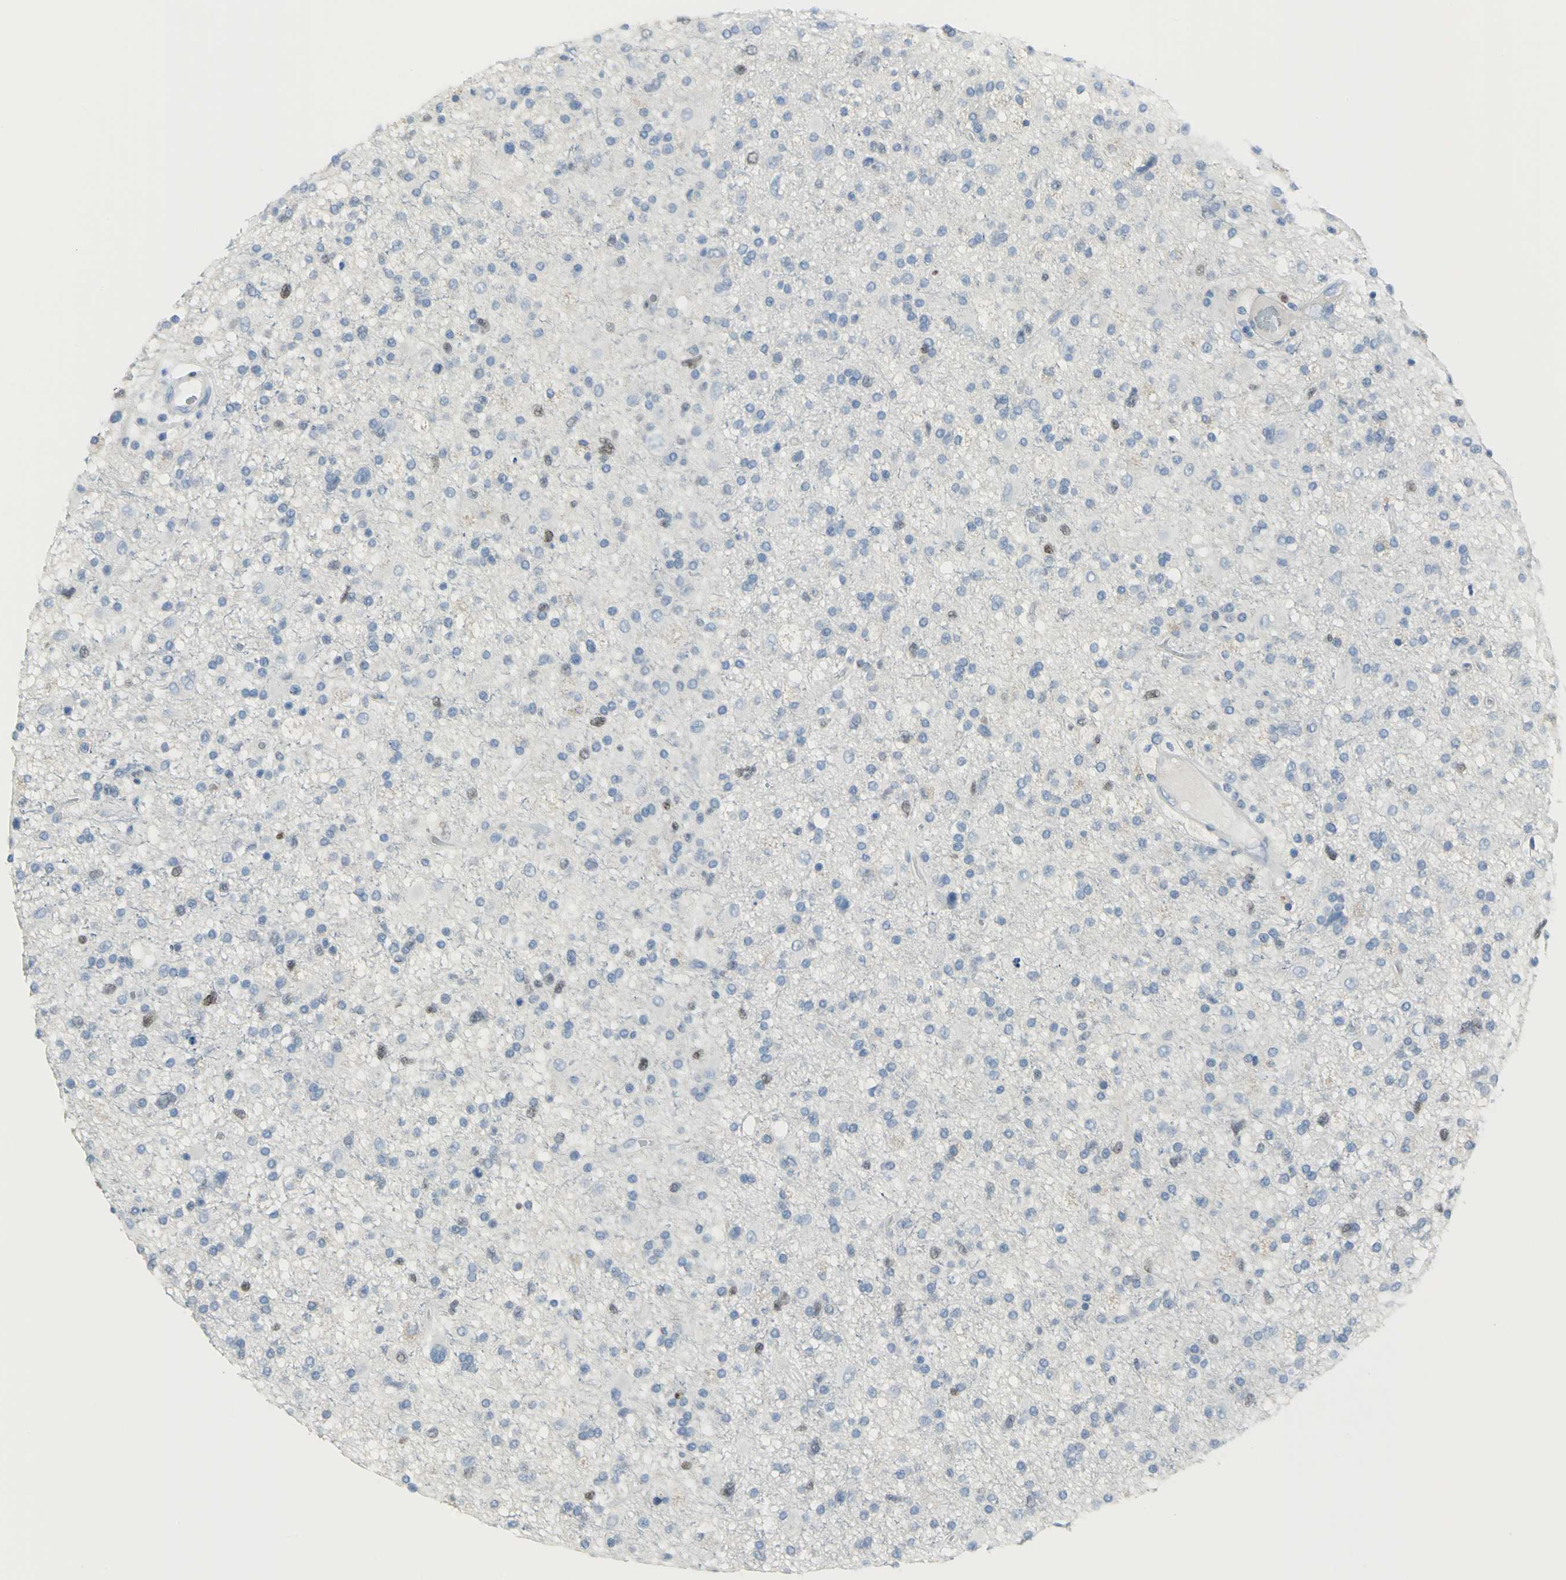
{"staining": {"intensity": "moderate", "quantity": "<25%", "location": "nuclear"}, "tissue": "glioma", "cell_type": "Tumor cells", "image_type": "cancer", "snomed": [{"axis": "morphology", "description": "Glioma, malignant, High grade"}, {"axis": "topography", "description": "Brain"}], "caption": "IHC (DAB) staining of high-grade glioma (malignant) shows moderate nuclear protein positivity in about <25% of tumor cells.", "gene": "MCM3", "patient": {"sex": "male", "age": 33}}